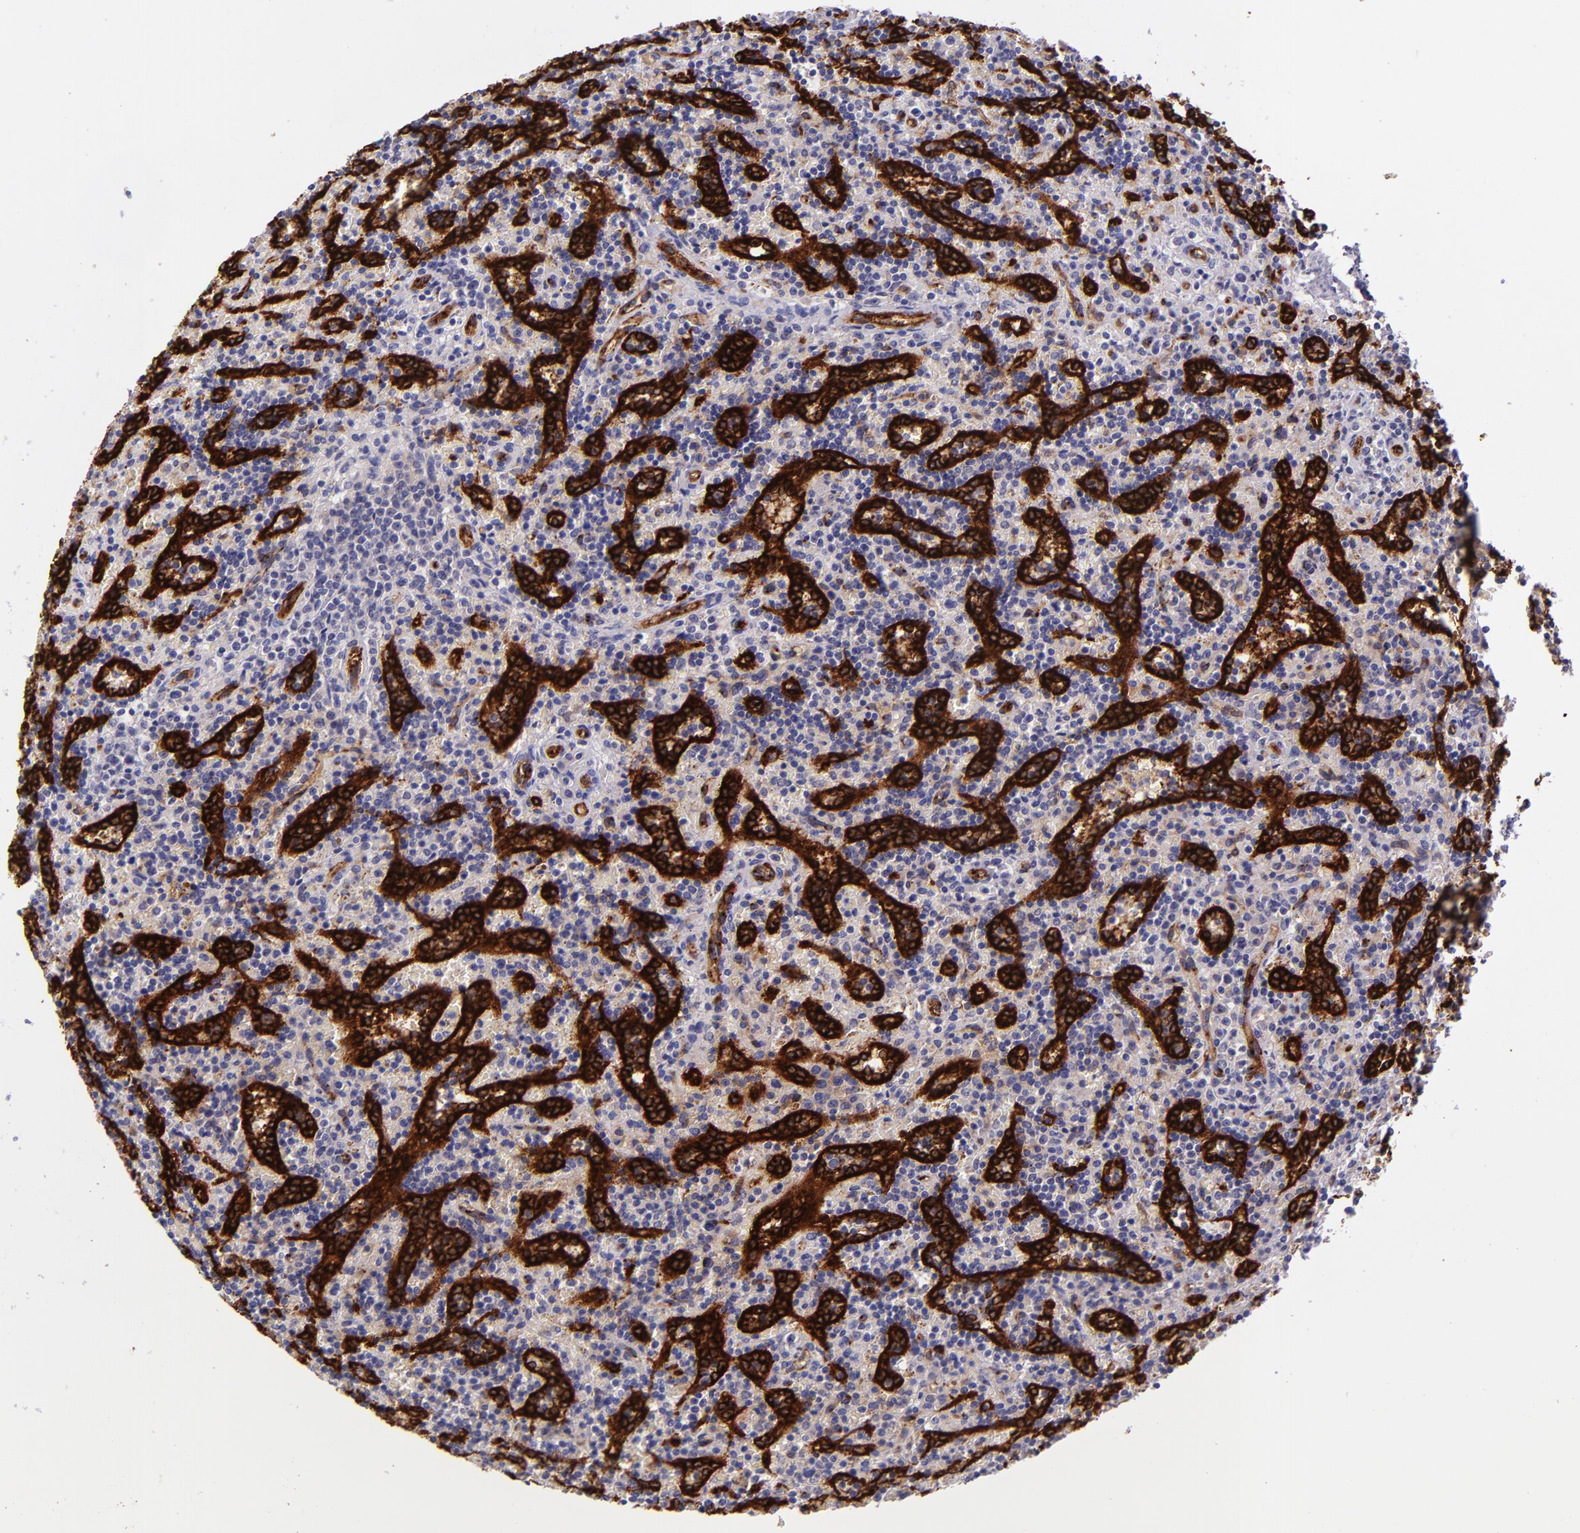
{"staining": {"intensity": "negative", "quantity": "none", "location": "none"}, "tissue": "lymphoma", "cell_type": "Tumor cells", "image_type": "cancer", "snomed": [{"axis": "morphology", "description": "Malignant lymphoma, non-Hodgkin's type, Low grade"}, {"axis": "topography", "description": "Spleen"}], "caption": "Human malignant lymphoma, non-Hodgkin's type (low-grade) stained for a protein using immunohistochemistry displays no staining in tumor cells.", "gene": "NOS3", "patient": {"sex": "male", "age": 67}}